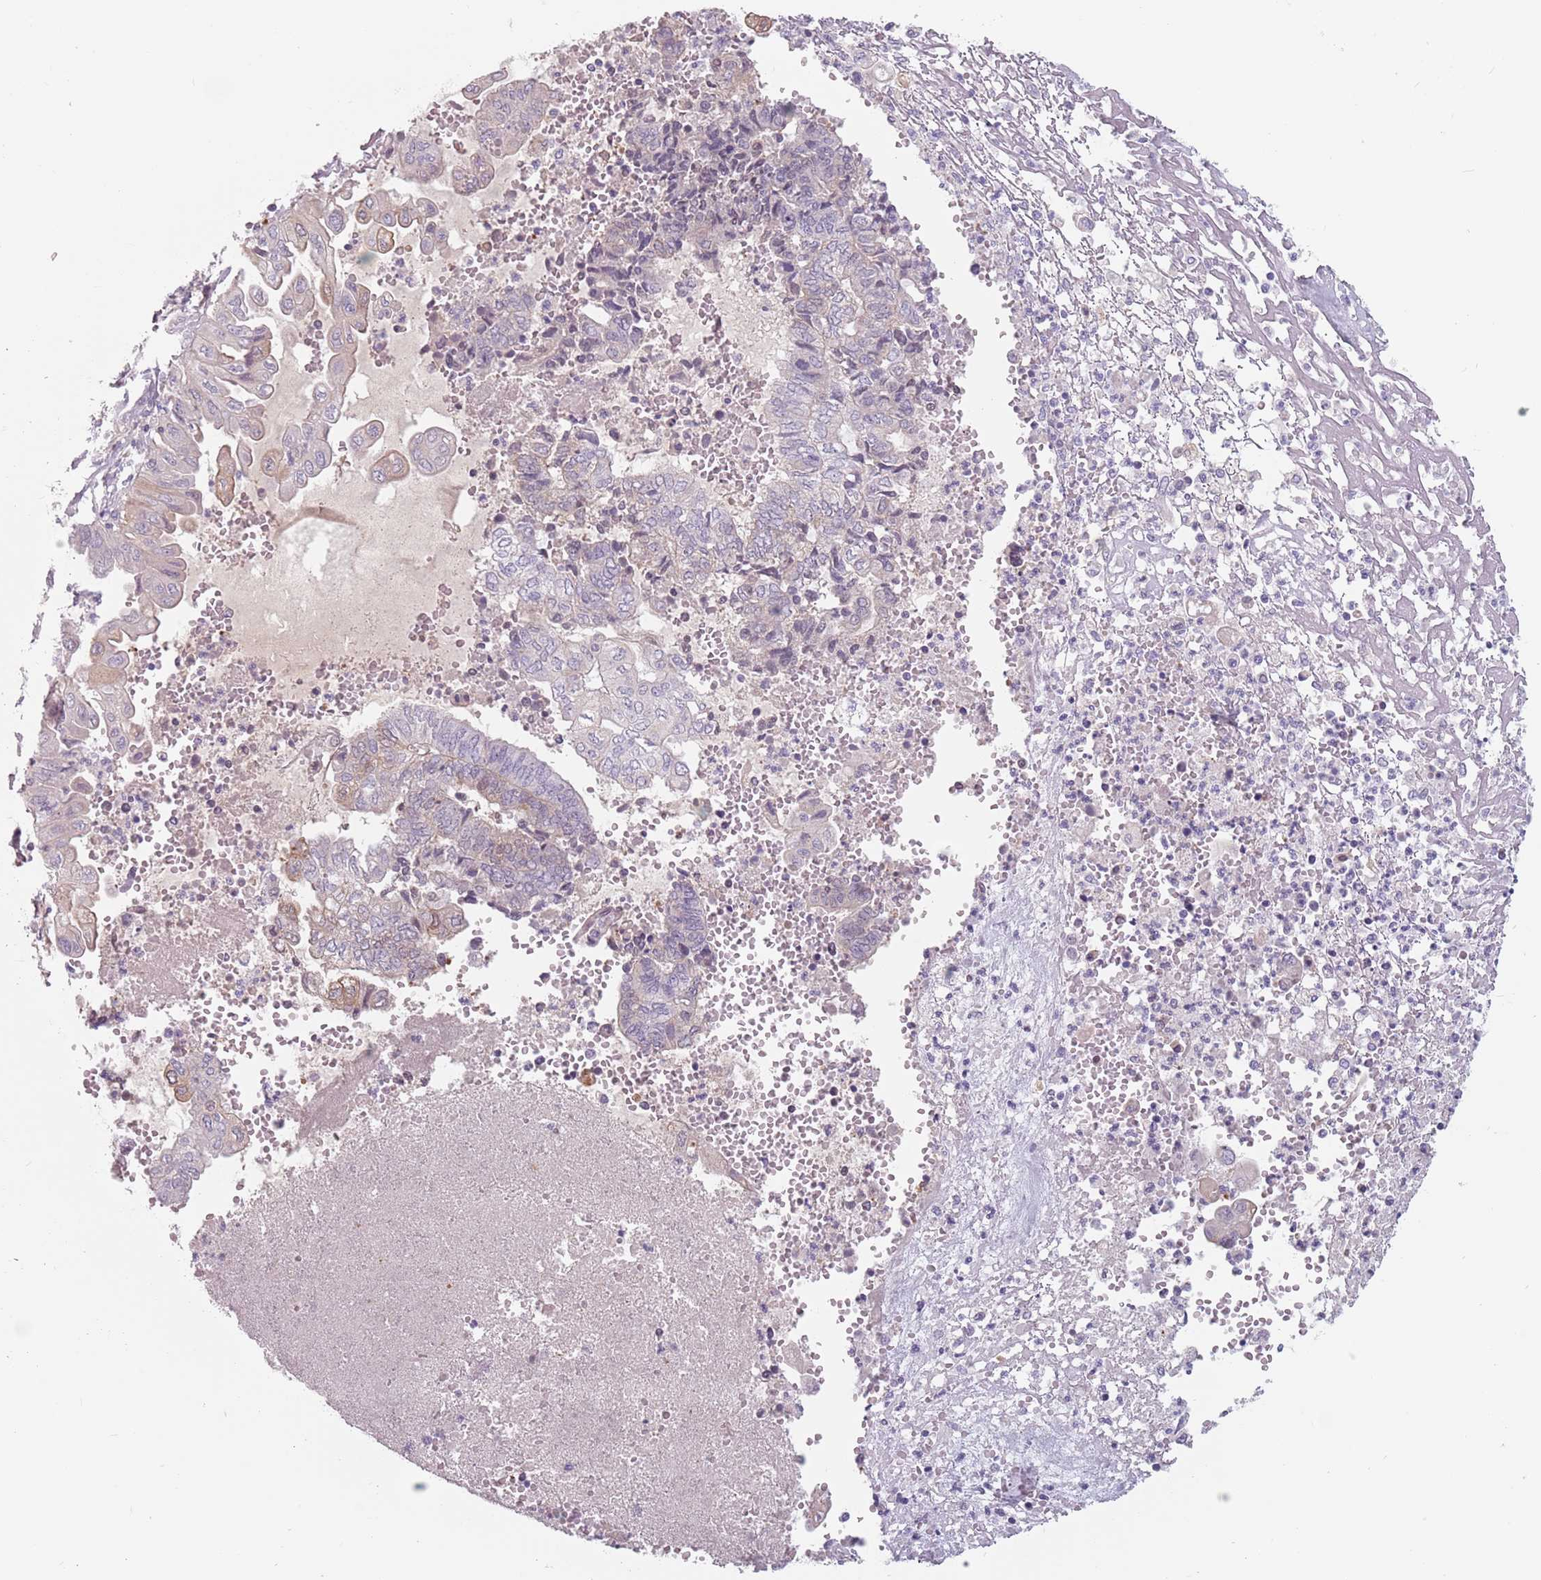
{"staining": {"intensity": "negative", "quantity": "none", "location": "none"}, "tissue": "endometrial cancer", "cell_type": "Tumor cells", "image_type": "cancer", "snomed": [{"axis": "morphology", "description": "Adenocarcinoma, NOS"}, {"axis": "topography", "description": "Uterus"}, {"axis": "topography", "description": "Endometrium"}], "caption": "This is a image of immunohistochemistry (IHC) staining of endometrial cancer (adenocarcinoma), which shows no staining in tumor cells.", "gene": "CEP19", "patient": {"sex": "female", "age": 70}}